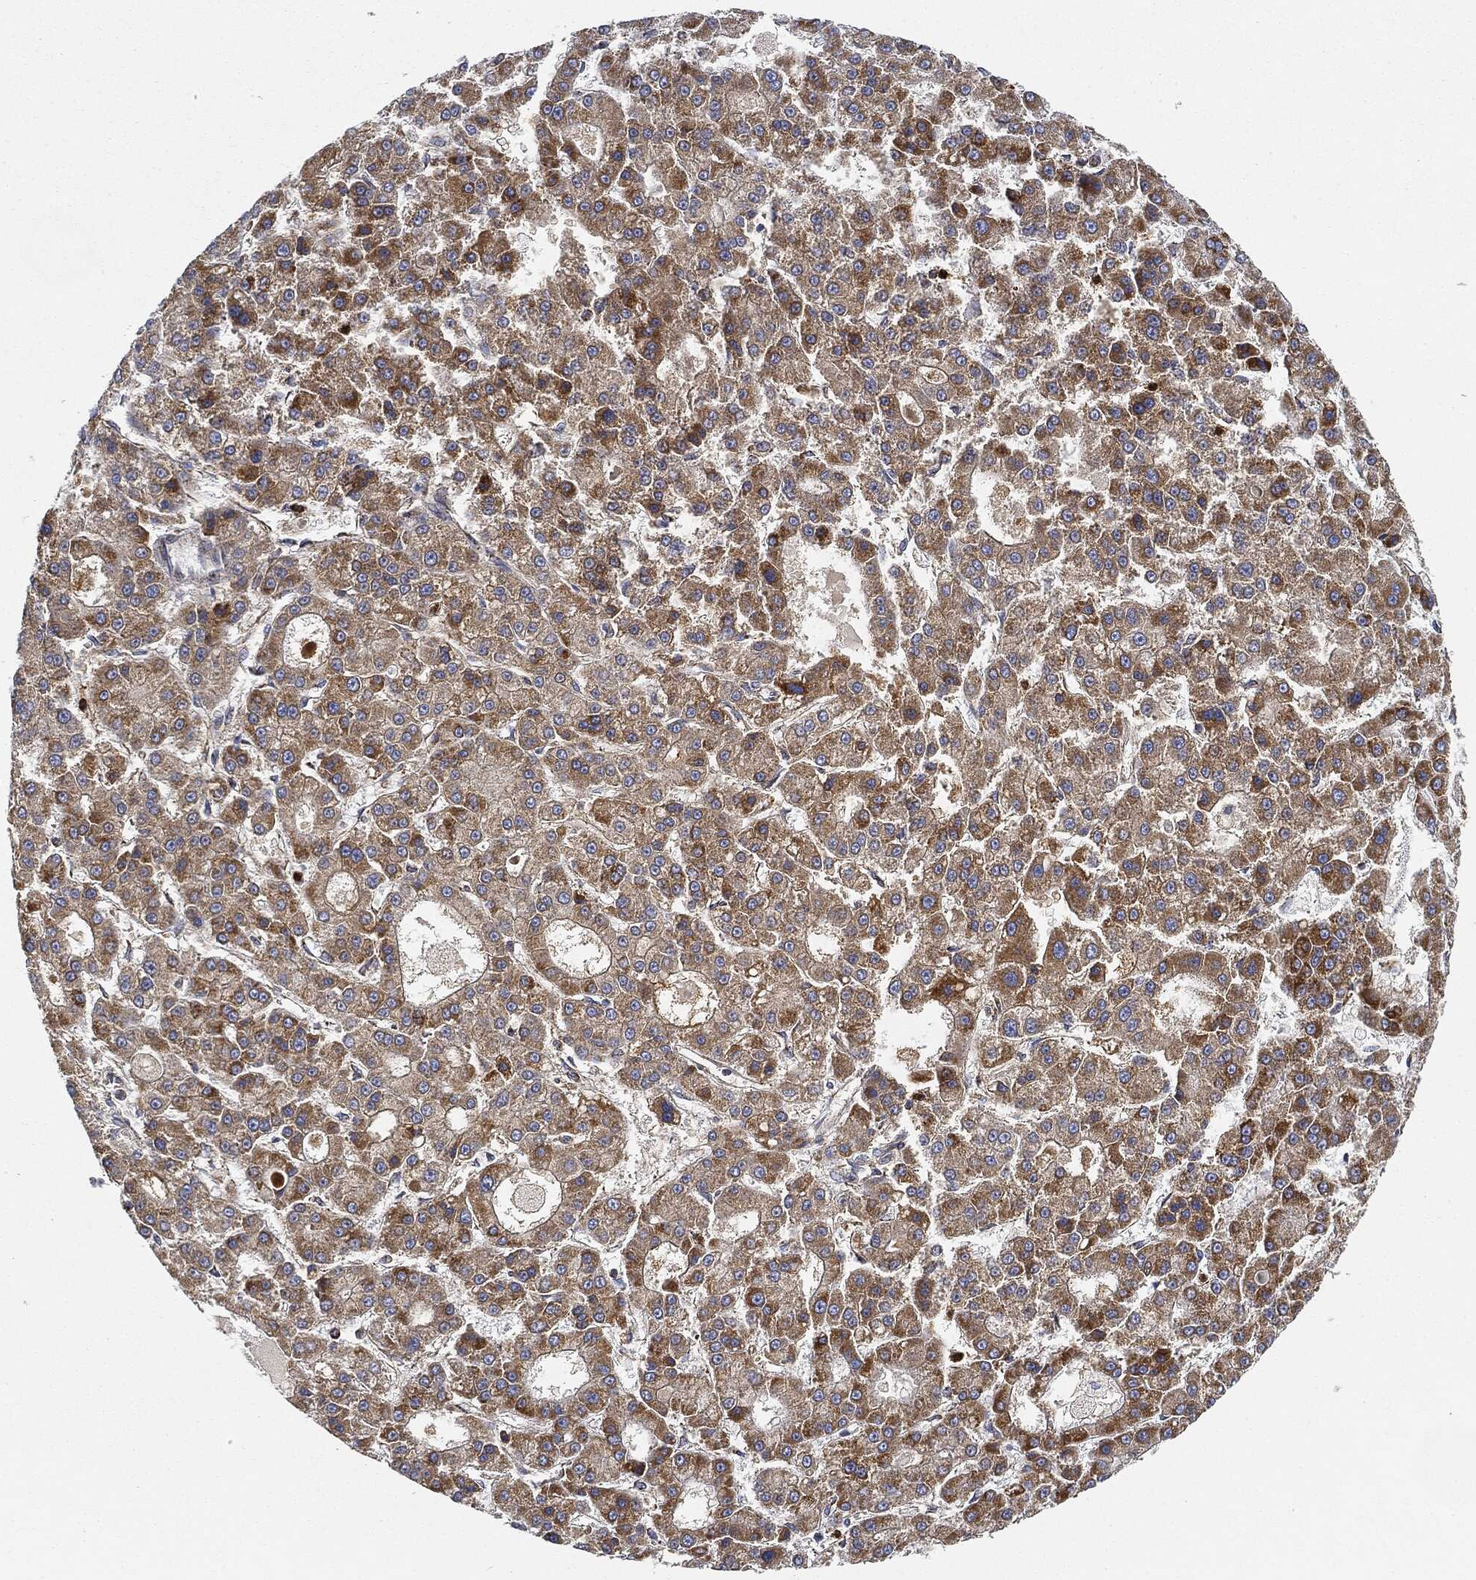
{"staining": {"intensity": "strong", "quantity": ">75%", "location": "cytoplasmic/membranous"}, "tissue": "liver cancer", "cell_type": "Tumor cells", "image_type": "cancer", "snomed": [{"axis": "morphology", "description": "Carcinoma, Hepatocellular, NOS"}, {"axis": "topography", "description": "Liver"}], "caption": "Liver hepatocellular carcinoma tissue demonstrates strong cytoplasmic/membranous positivity in approximately >75% of tumor cells, visualized by immunohistochemistry. (Stains: DAB (3,3'-diaminobenzidine) in brown, nuclei in blue, Microscopy: brightfield microscopy at high magnification).", "gene": "CAPN15", "patient": {"sex": "male", "age": 70}}